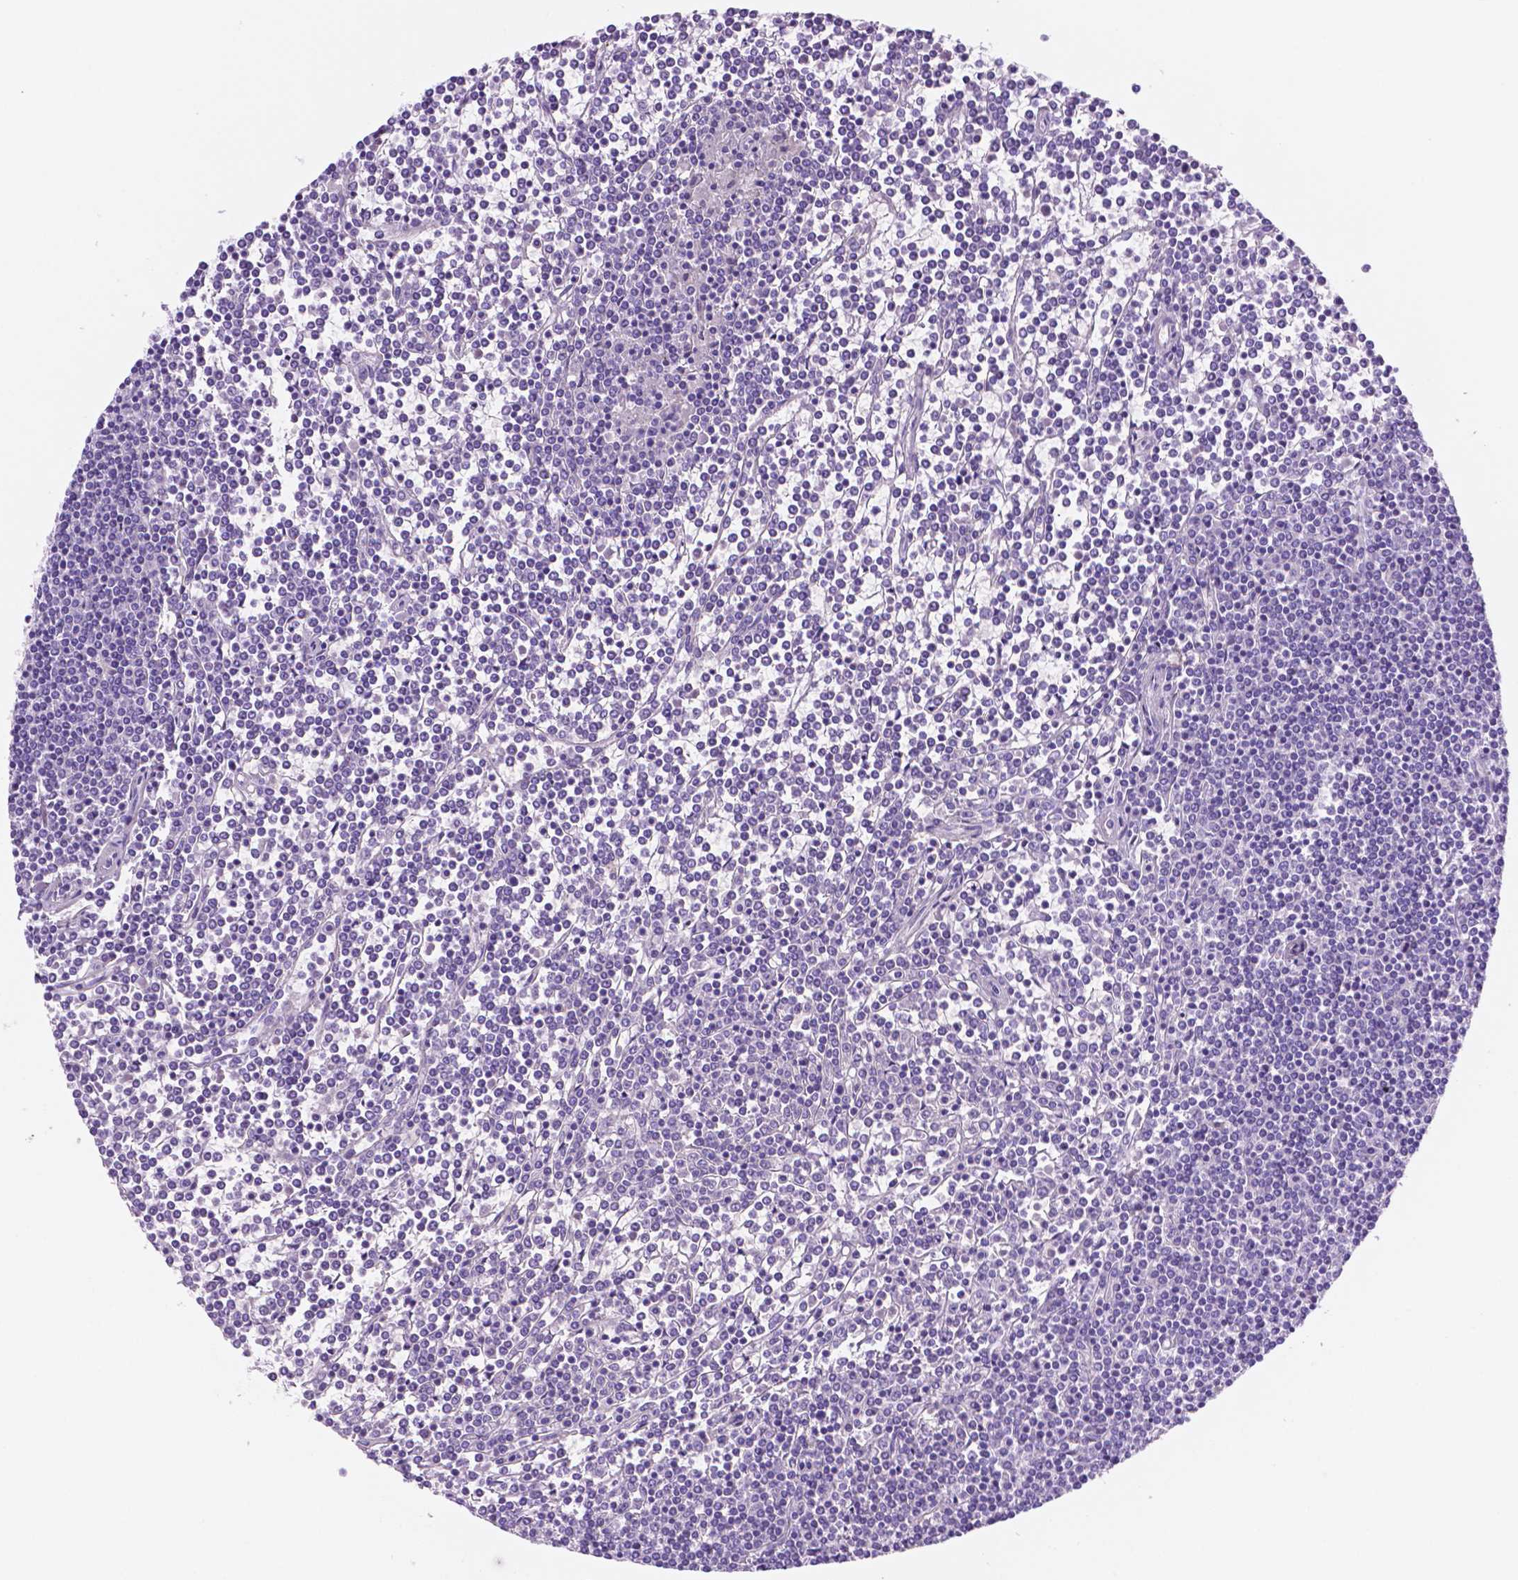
{"staining": {"intensity": "negative", "quantity": "none", "location": "none"}, "tissue": "lymphoma", "cell_type": "Tumor cells", "image_type": "cancer", "snomed": [{"axis": "morphology", "description": "Malignant lymphoma, non-Hodgkin's type, Low grade"}, {"axis": "topography", "description": "Spleen"}], "caption": "Immunohistochemical staining of human lymphoma shows no significant positivity in tumor cells. (DAB immunohistochemistry (IHC) visualized using brightfield microscopy, high magnification).", "gene": "FOXB2", "patient": {"sex": "female", "age": 19}}